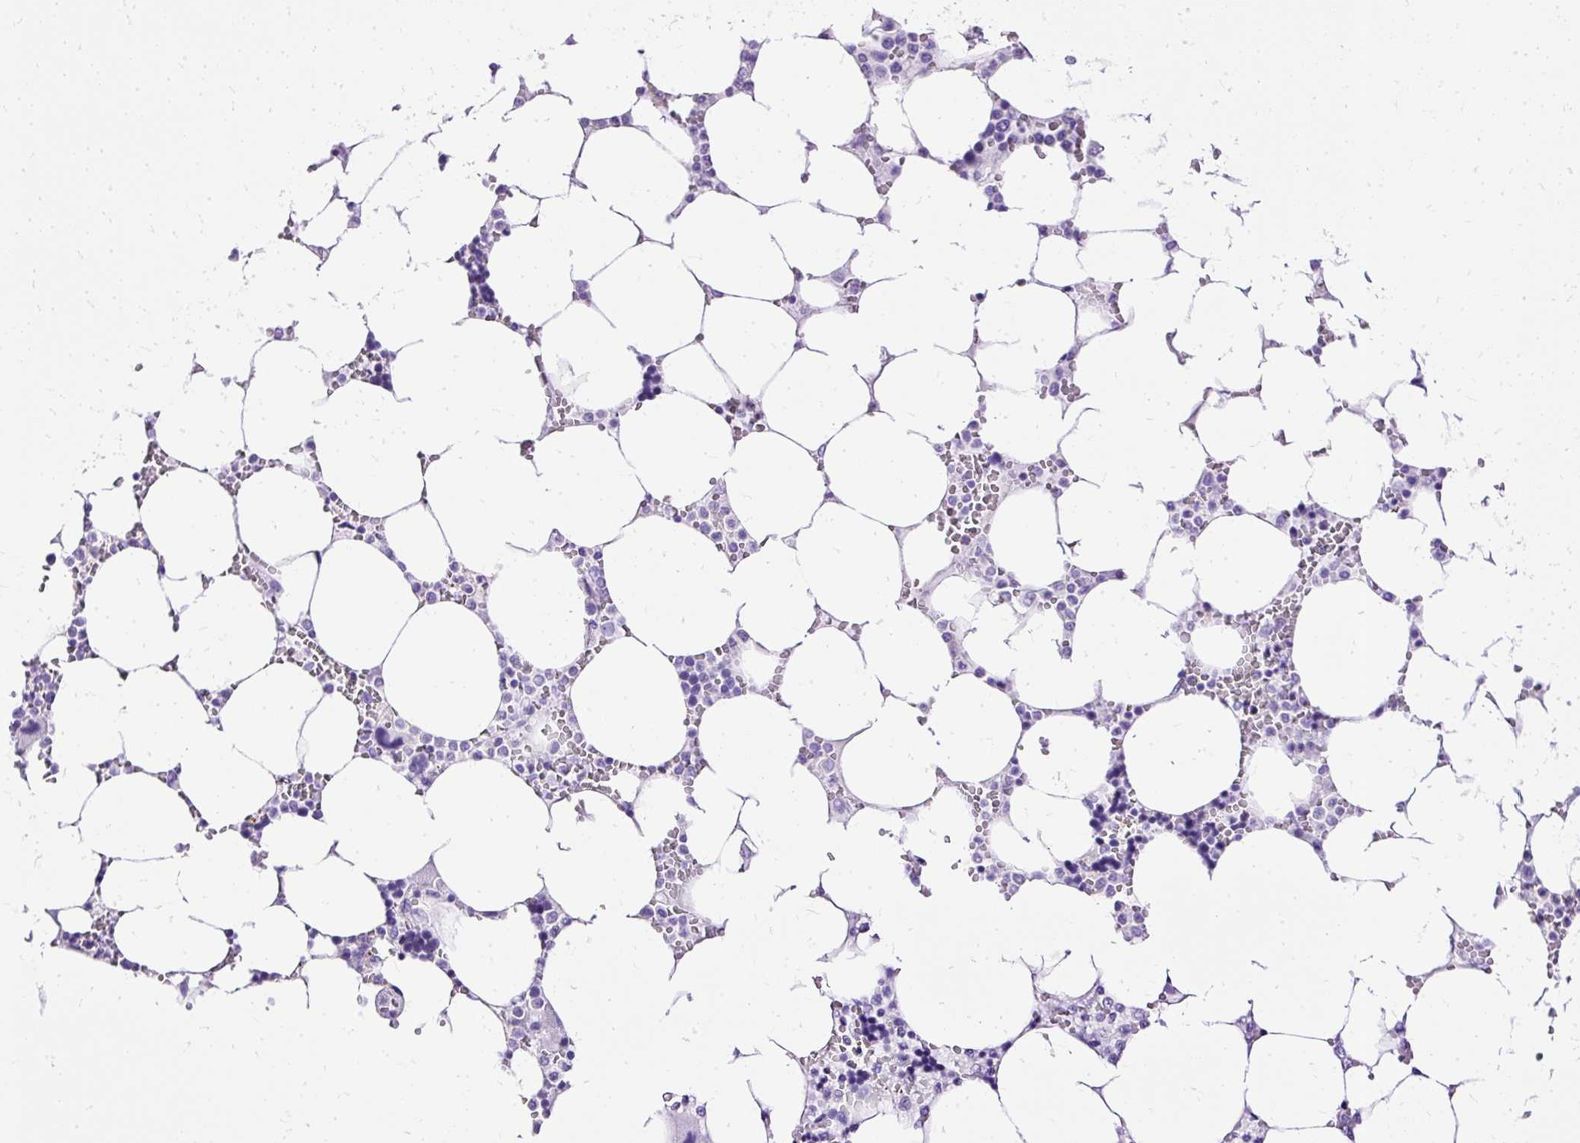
{"staining": {"intensity": "negative", "quantity": "none", "location": "none"}, "tissue": "bone marrow", "cell_type": "Hematopoietic cells", "image_type": "normal", "snomed": [{"axis": "morphology", "description": "Normal tissue, NOS"}, {"axis": "topography", "description": "Bone marrow"}], "caption": "Image shows no significant protein positivity in hematopoietic cells of benign bone marrow.", "gene": "SLC8A2", "patient": {"sex": "male", "age": 64}}